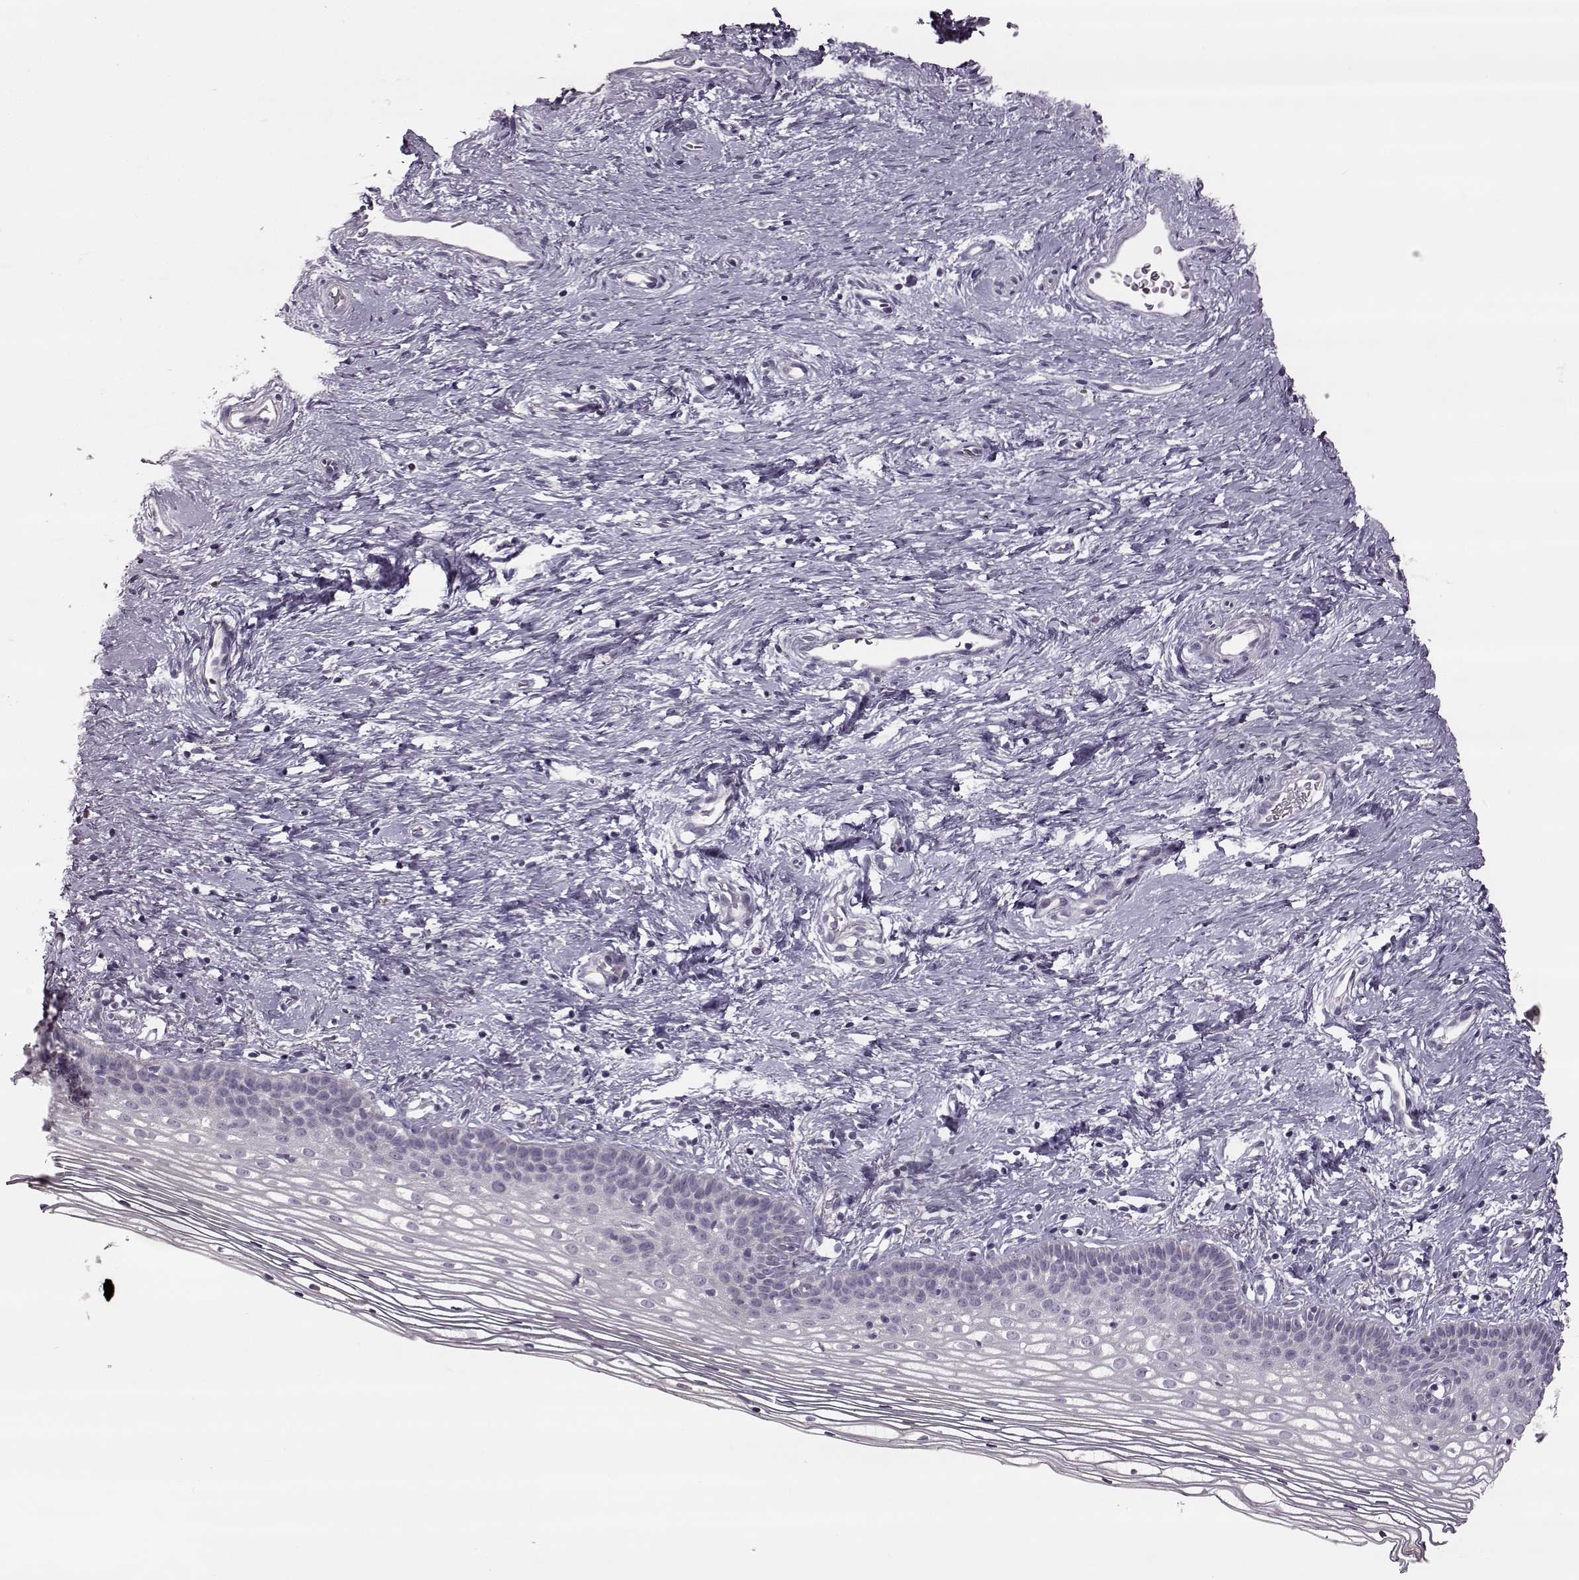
{"staining": {"intensity": "negative", "quantity": "none", "location": "none"}, "tissue": "cervix", "cell_type": "Glandular cells", "image_type": "normal", "snomed": [{"axis": "morphology", "description": "Normal tissue, NOS"}, {"axis": "topography", "description": "Cervix"}], "caption": "Cervix stained for a protein using immunohistochemistry reveals no staining glandular cells.", "gene": "MAP6D1", "patient": {"sex": "female", "age": 39}}